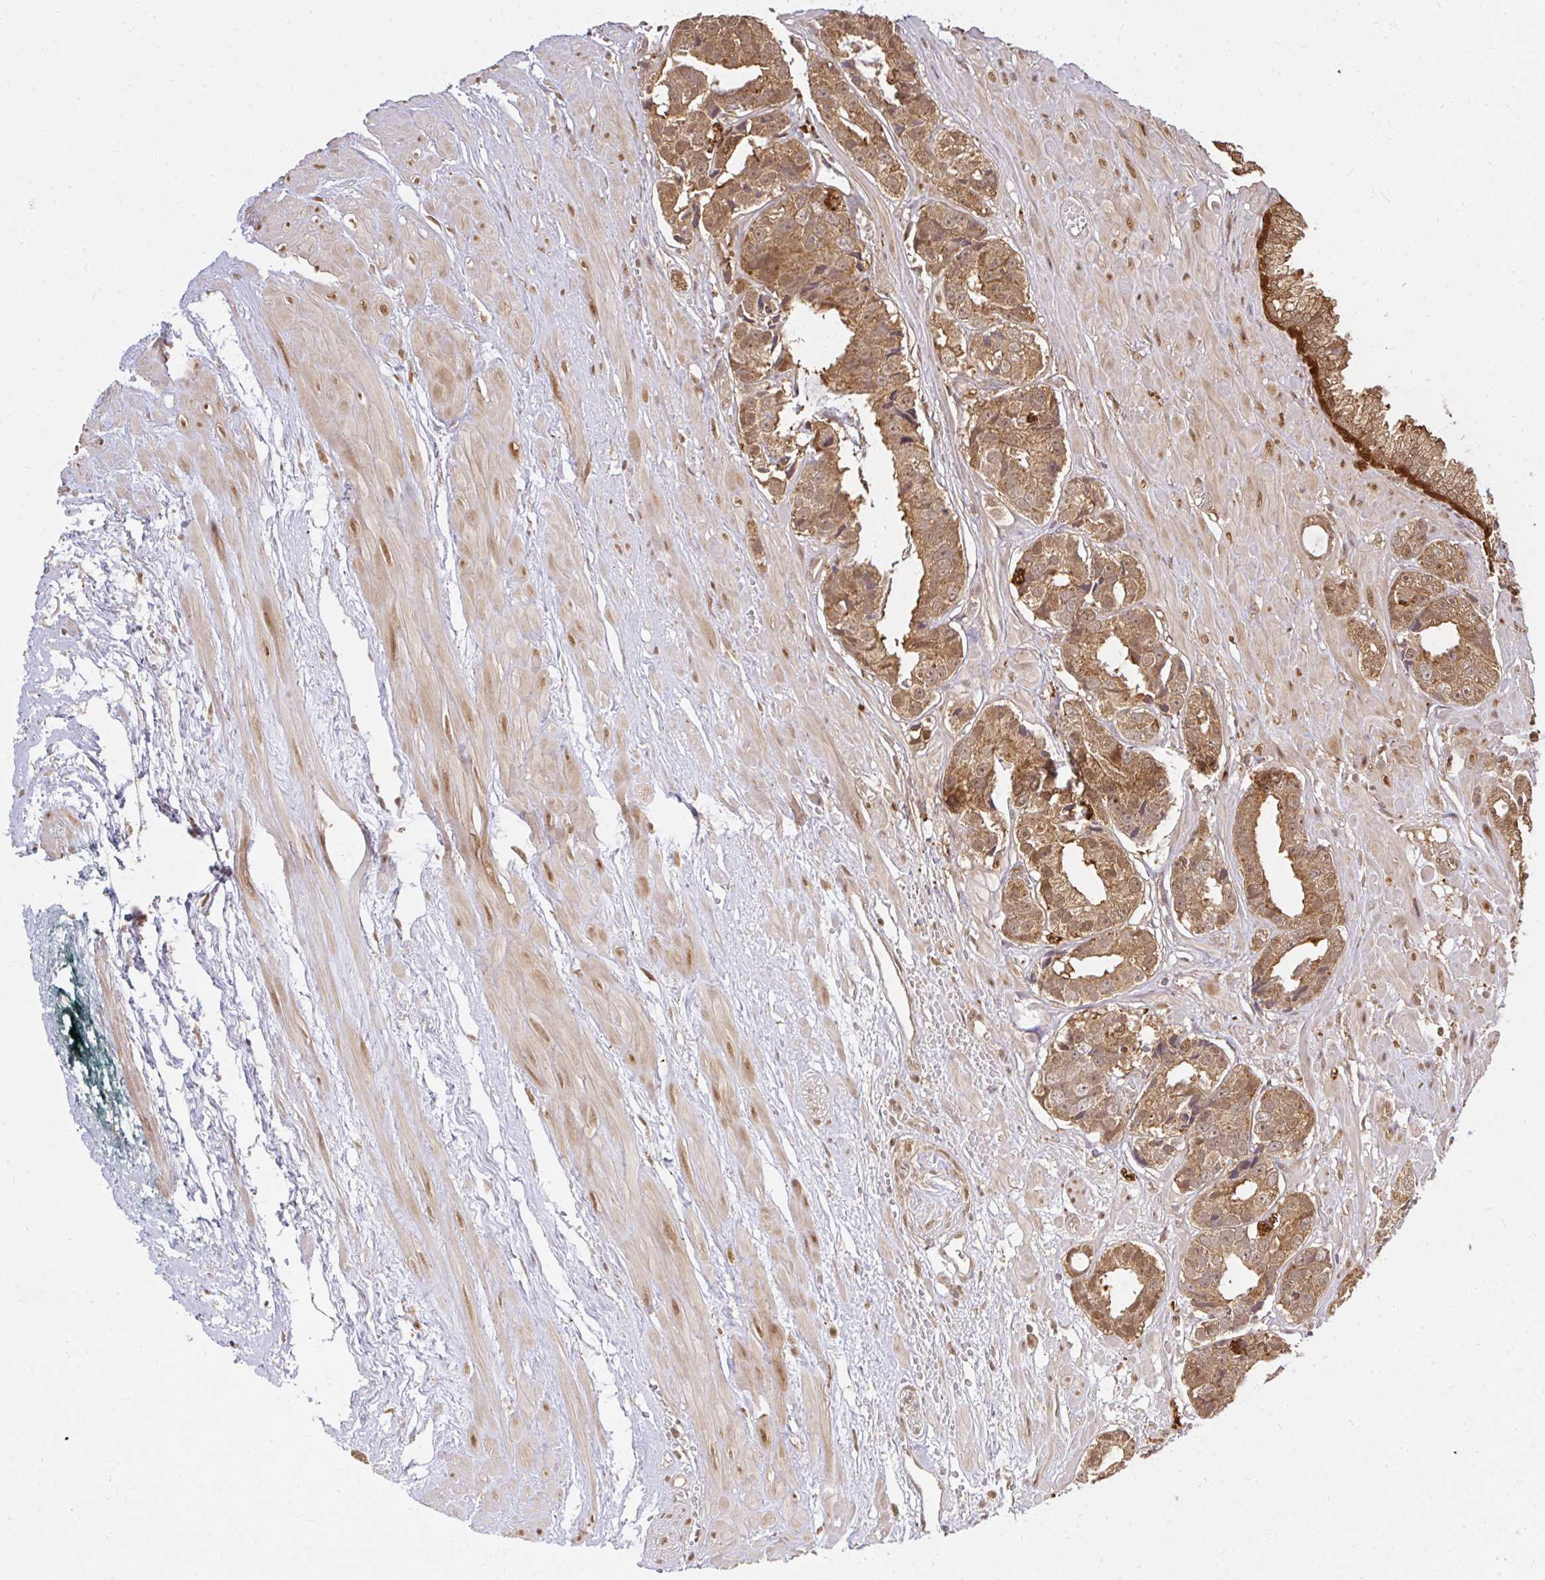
{"staining": {"intensity": "moderate", "quantity": ">75%", "location": "cytoplasmic/membranous,nuclear"}, "tissue": "prostate cancer", "cell_type": "Tumor cells", "image_type": "cancer", "snomed": [{"axis": "morphology", "description": "Adenocarcinoma, High grade"}, {"axis": "topography", "description": "Prostate"}], "caption": "Protein staining of prostate high-grade adenocarcinoma tissue demonstrates moderate cytoplasmic/membranous and nuclear expression in about >75% of tumor cells.", "gene": "LARS2", "patient": {"sex": "male", "age": 71}}